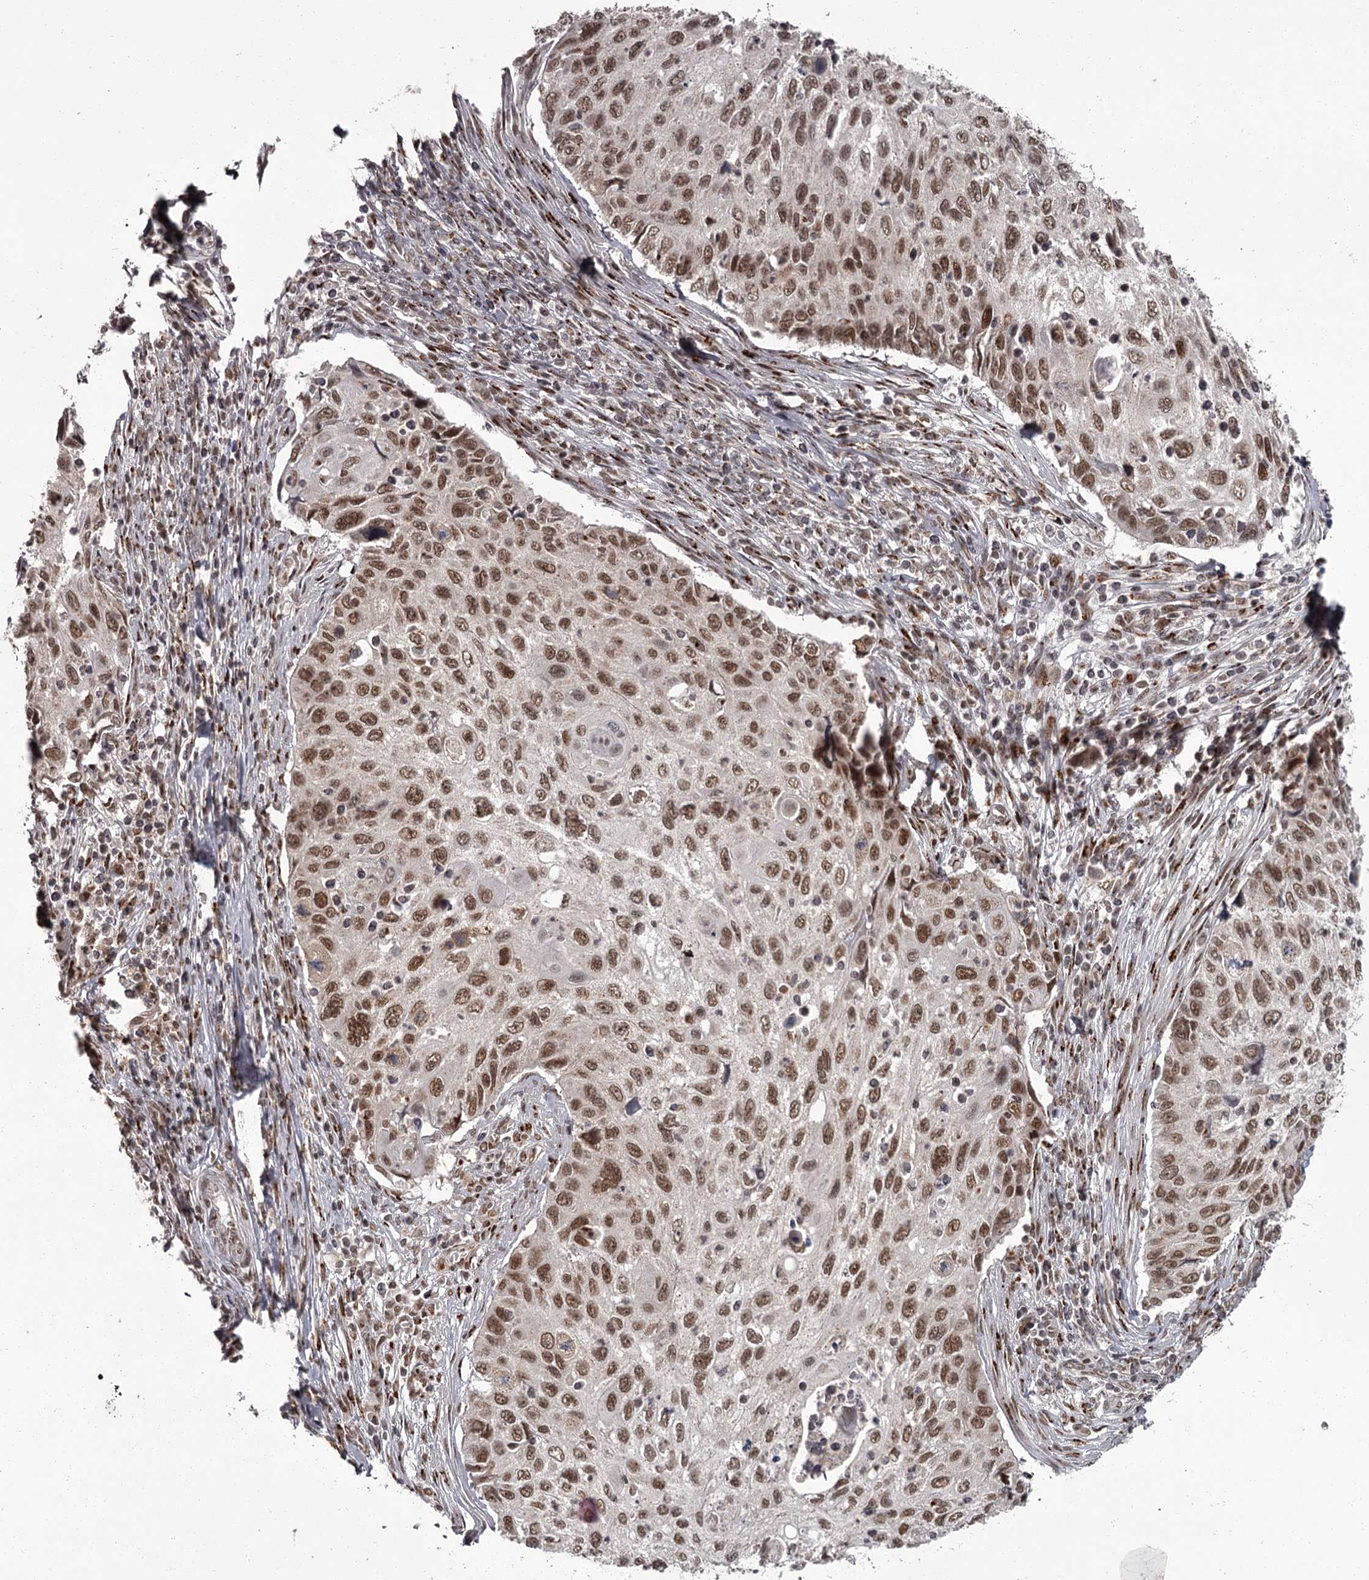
{"staining": {"intensity": "moderate", "quantity": ">75%", "location": "nuclear"}, "tissue": "cervical cancer", "cell_type": "Tumor cells", "image_type": "cancer", "snomed": [{"axis": "morphology", "description": "Squamous cell carcinoma, NOS"}, {"axis": "topography", "description": "Cervix"}], "caption": "A micrograph showing moderate nuclear positivity in about >75% of tumor cells in cervical squamous cell carcinoma, as visualized by brown immunohistochemical staining.", "gene": "CEP83", "patient": {"sex": "female", "age": 70}}